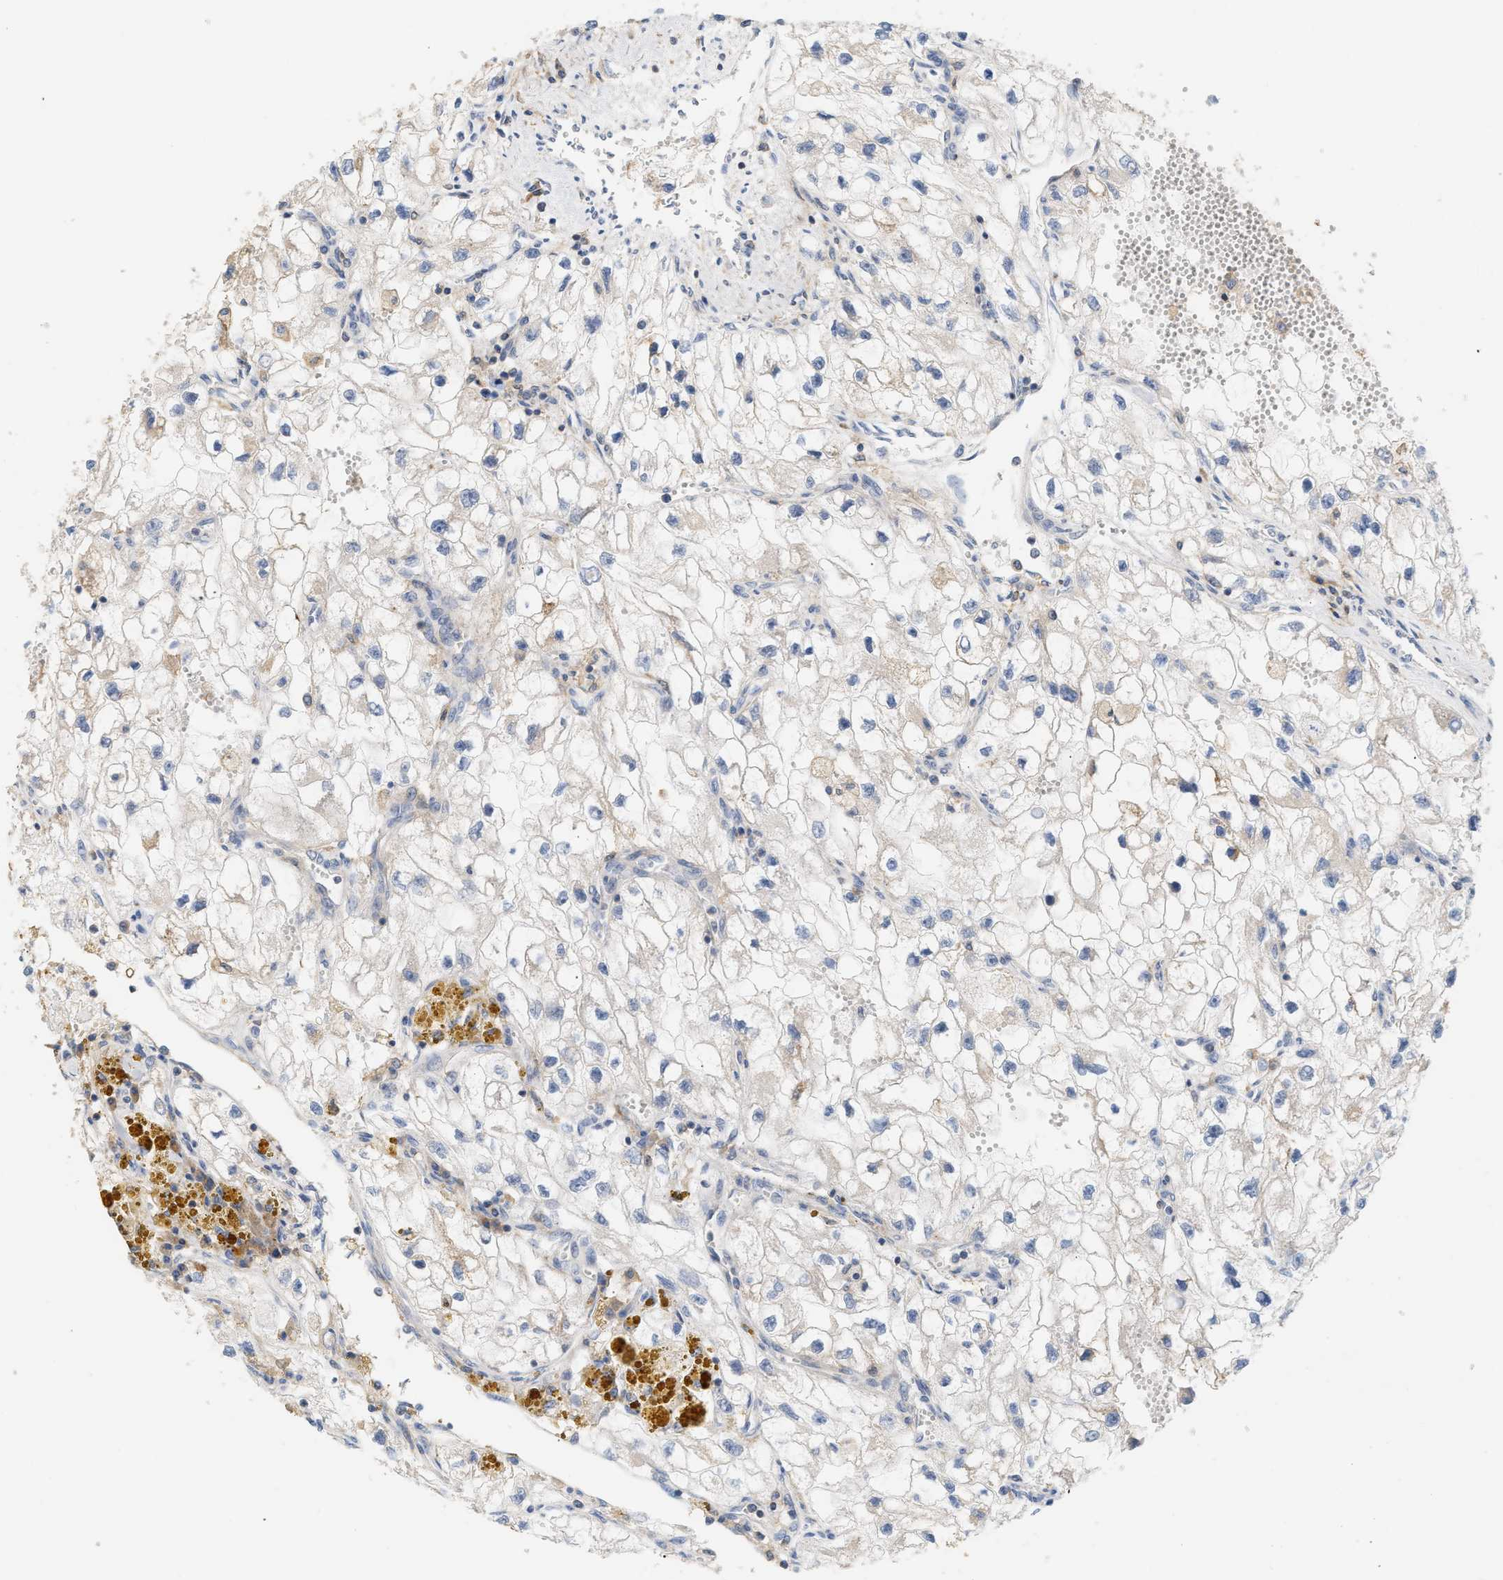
{"staining": {"intensity": "negative", "quantity": "none", "location": "none"}, "tissue": "renal cancer", "cell_type": "Tumor cells", "image_type": "cancer", "snomed": [{"axis": "morphology", "description": "Adenocarcinoma, NOS"}, {"axis": "topography", "description": "Kidney"}], "caption": "Tumor cells show no significant protein staining in renal adenocarcinoma.", "gene": "DBNL", "patient": {"sex": "female", "age": 70}}